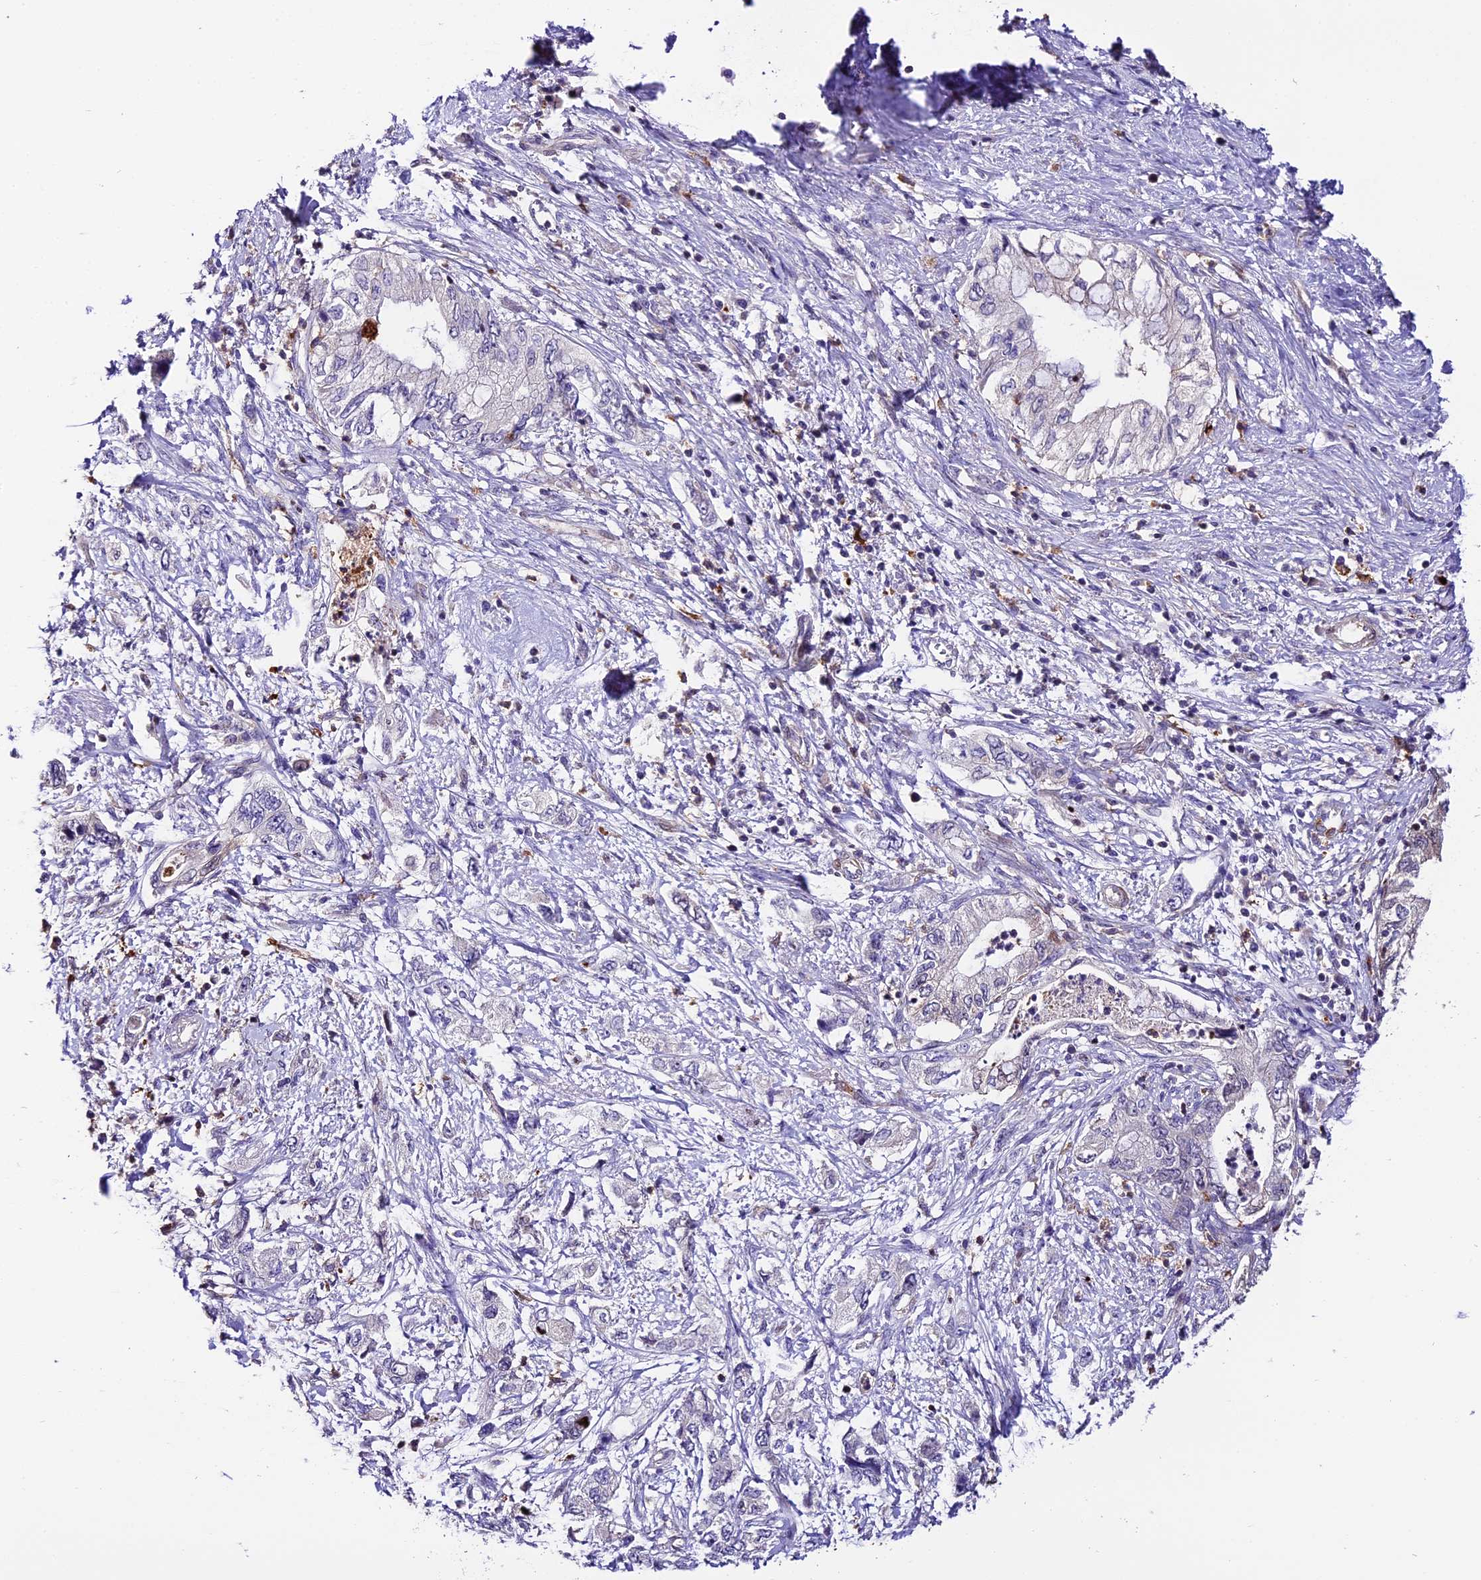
{"staining": {"intensity": "negative", "quantity": "none", "location": "none"}, "tissue": "pancreatic cancer", "cell_type": "Tumor cells", "image_type": "cancer", "snomed": [{"axis": "morphology", "description": "Adenocarcinoma, NOS"}, {"axis": "topography", "description": "Pancreas"}], "caption": "Protein analysis of pancreatic cancer shows no significant staining in tumor cells.", "gene": "MAP3K7CL", "patient": {"sex": "female", "age": 73}}